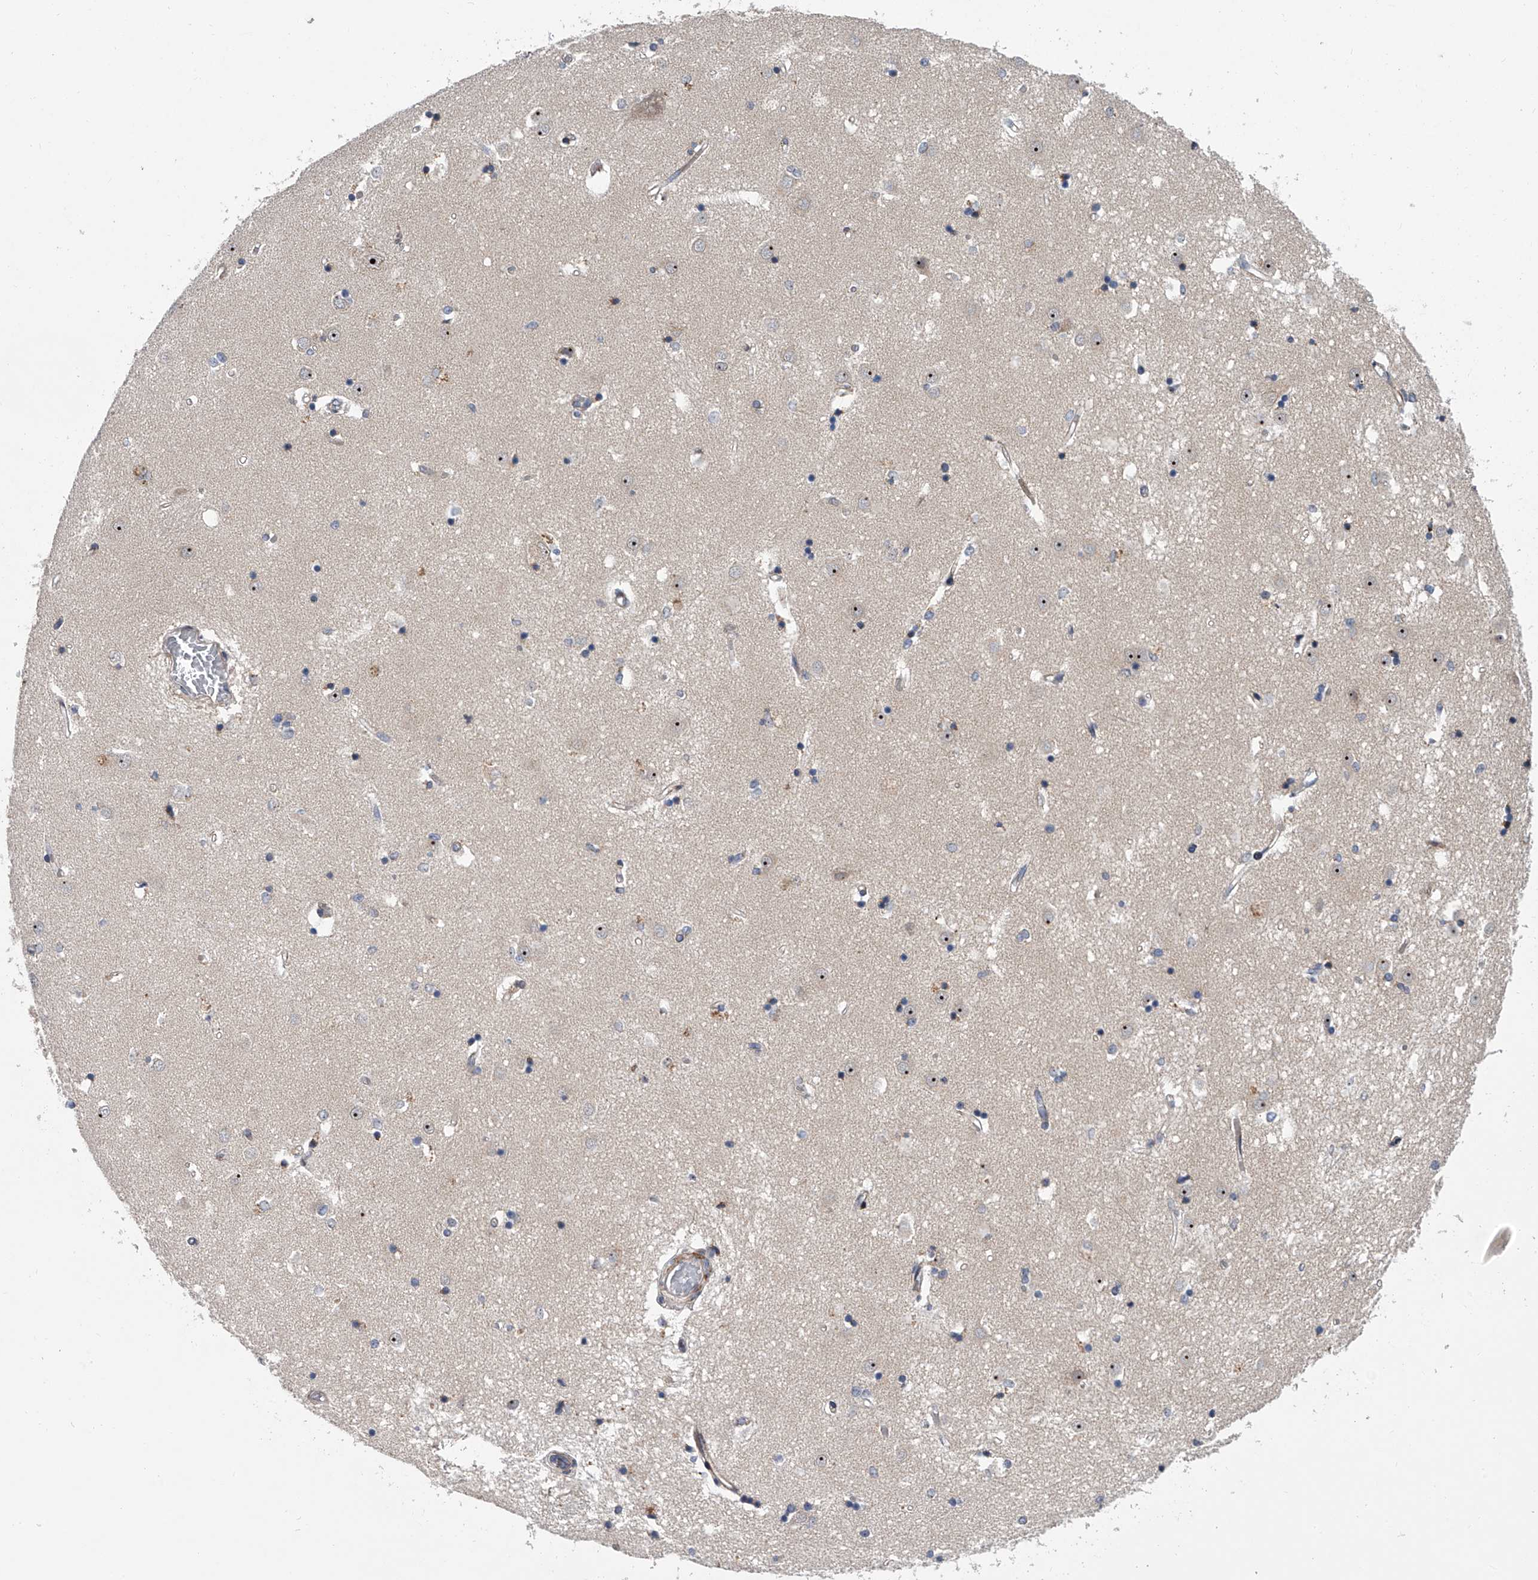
{"staining": {"intensity": "negative", "quantity": "none", "location": "none"}, "tissue": "caudate", "cell_type": "Glial cells", "image_type": "normal", "snomed": [{"axis": "morphology", "description": "Normal tissue, NOS"}, {"axis": "topography", "description": "Lateral ventricle wall"}], "caption": "High power microscopy image of an IHC image of unremarkable caudate, revealing no significant expression in glial cells. The staining is performed using DAB brown chromogen with nuclei counter-stained in using hematoxylin.", "gene": "DLGAP2", "patient": {"sex": "male", "age": 45}}